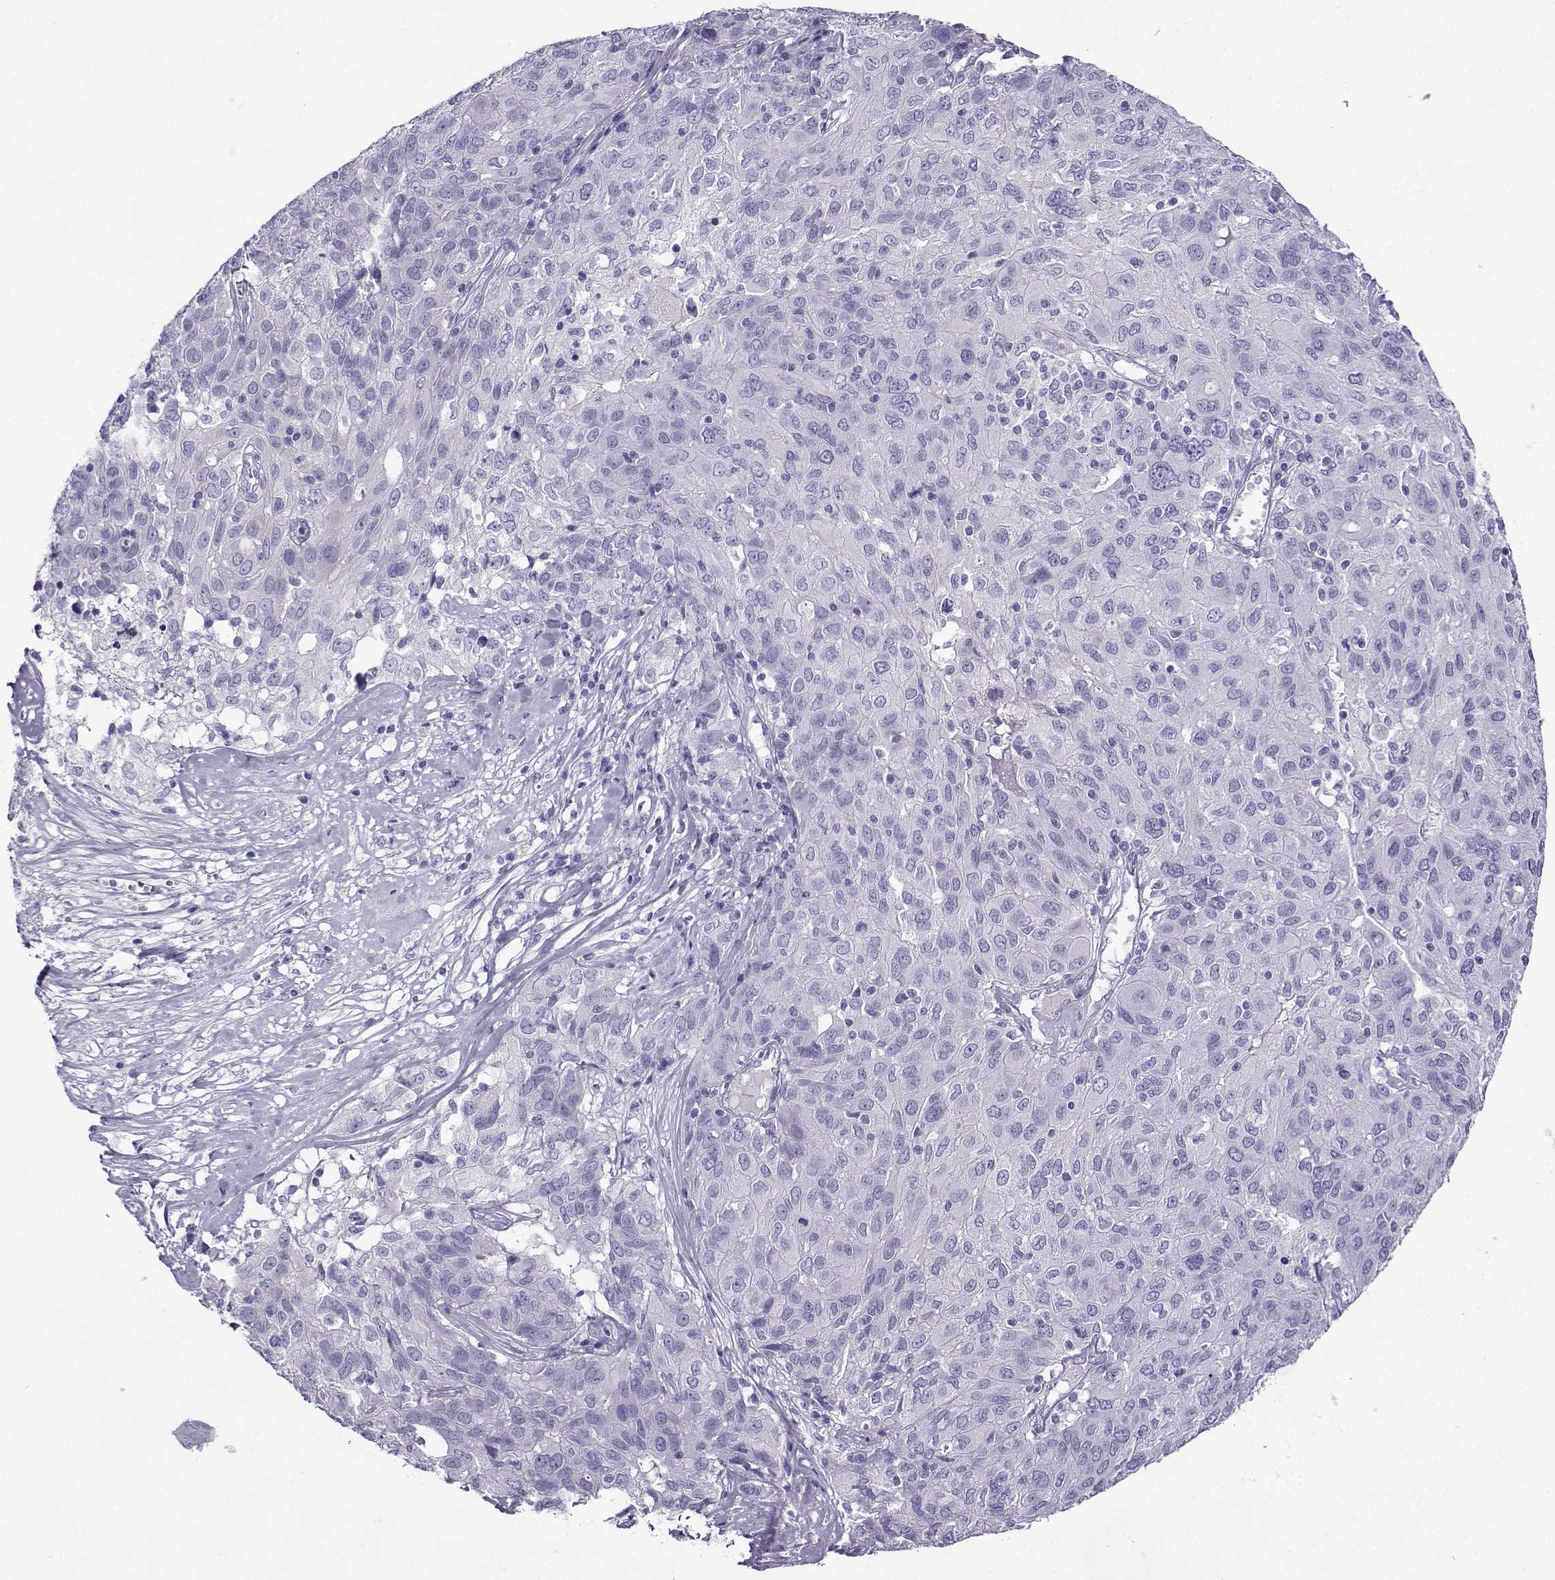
{"staining": {"intensity": "negative", "quantity": "none", "location": "none"}, "tissue": "ovarian cancer", "cell_type": "Tumor cells", "image_type": "cancer", "snomed": [{"axis": "morphology", "description": "Carcinoma, endometroid"}, {"axis": "topography", "description": "Ovary"}], "caption": "Micrograph shows no protein staining in tumor cells of ovarian cancer tissue. Brightfield microscopy of immunohistochemistry stained with DAB (3,3'-diaminobenzidine) (brown) and hematoxylin (blue), captured at high magnification.", "gene": "CRYBB1", "patient": {"sex": "female", "age": 50}}